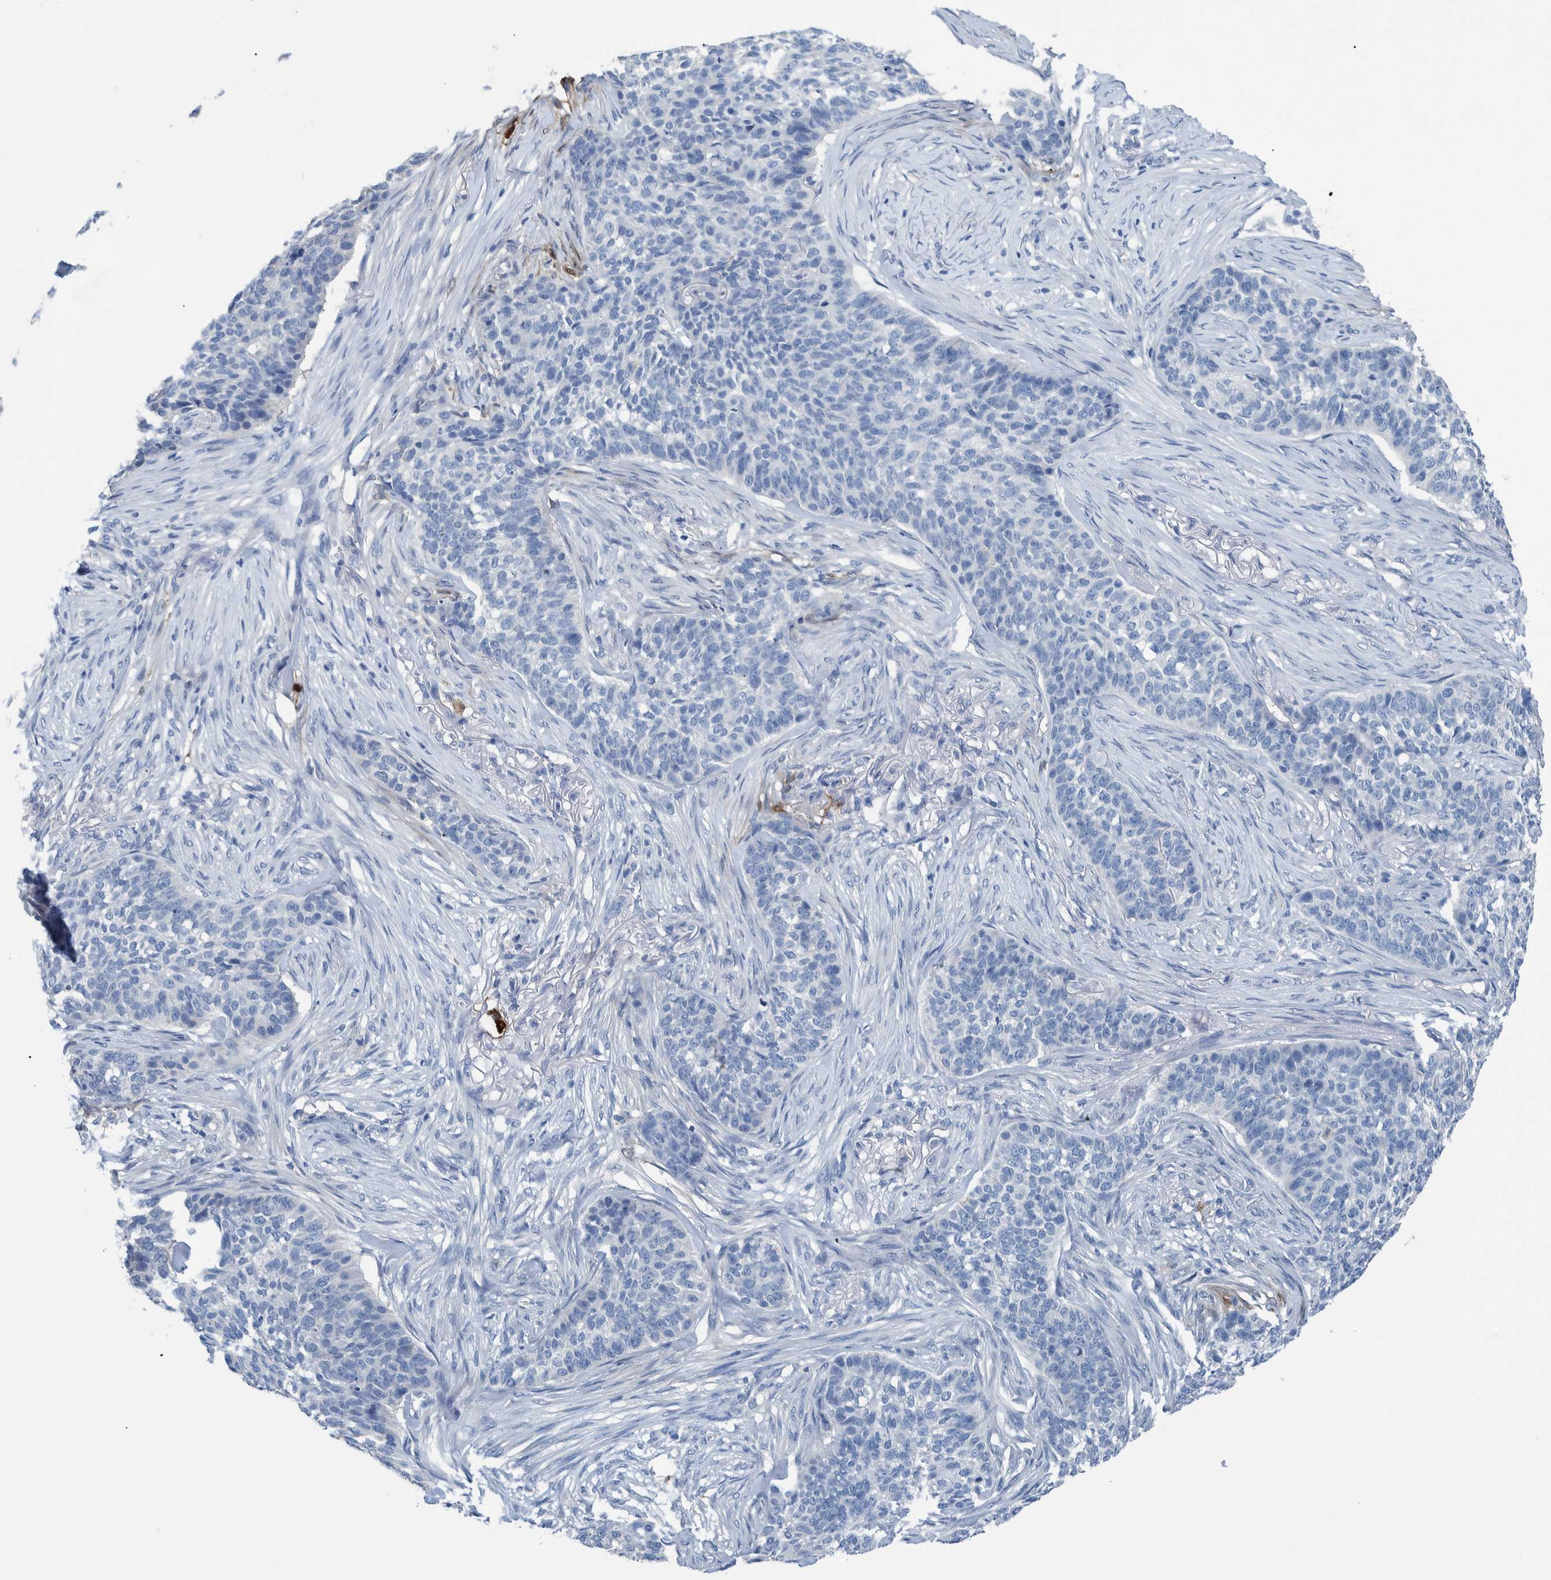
{"staining": {"intensity": "negative", "quantity": "none", "location": "none"}, "tissue": "skin cancer", "cell_type": "Tumor cells", "image_type": "cancer", "snomed": [{"axis": "morphology", "description": "Basal cell carcinoma"}, {"axis": "topography", "description": "Skin"}], "caption": "DAB (3,3'-diaminobenzidine) immunohistochemical staining of skin cancer (basal cell carcinoma) shows no significant positivity in tumor cells.", "gene": "IDO1", "patient": {"sex": "male", "age": 85}}